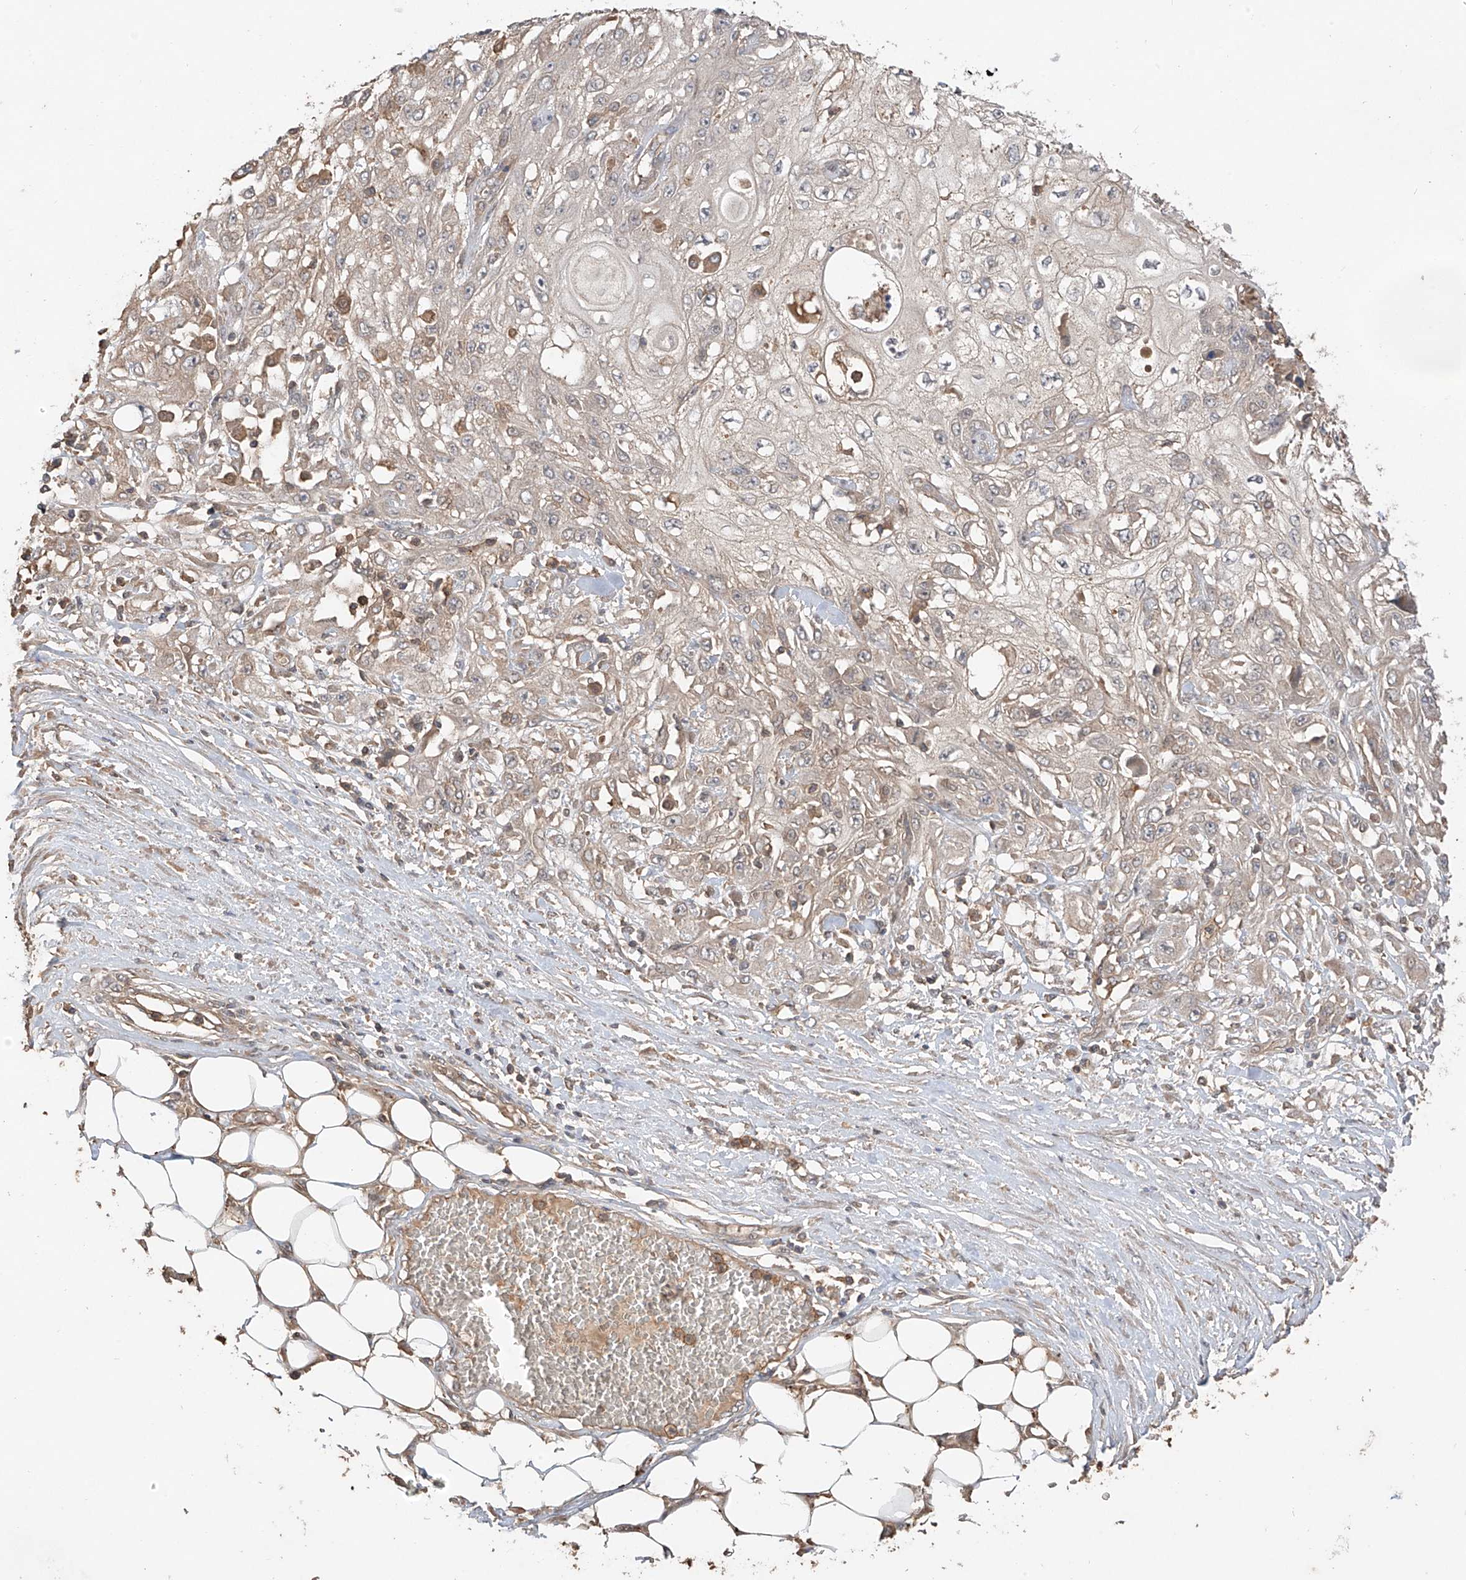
{"staining": {"intensity": "moderate", "quantity": "25%-75%", "location": "cytoplasmic/membranous"}, "tissue": "skin cancer", "cell_type": "Tumor cells", "image_type": "cancer", "snomed": [{"axis": "morphology", "description": "Squamous cell carcinoma, NOS"}, {"axis": "morphology", "description": "Squamous cell carcinoma, metastatic, NOS"}, {"axis": "topography", "description": "Skin"}, {"axis": "topography", "description": "Lymph node"}], "caption": "A high-resolution photomicrograph shows IHC staining of skin squamous cell carcinoma, which demonstrates moderate cytoplasmic/membranous expression in about 25%-75% of tumor cells.", "gene": "CACNA2D4", "patient": {"sex": "male", "age": 75}}